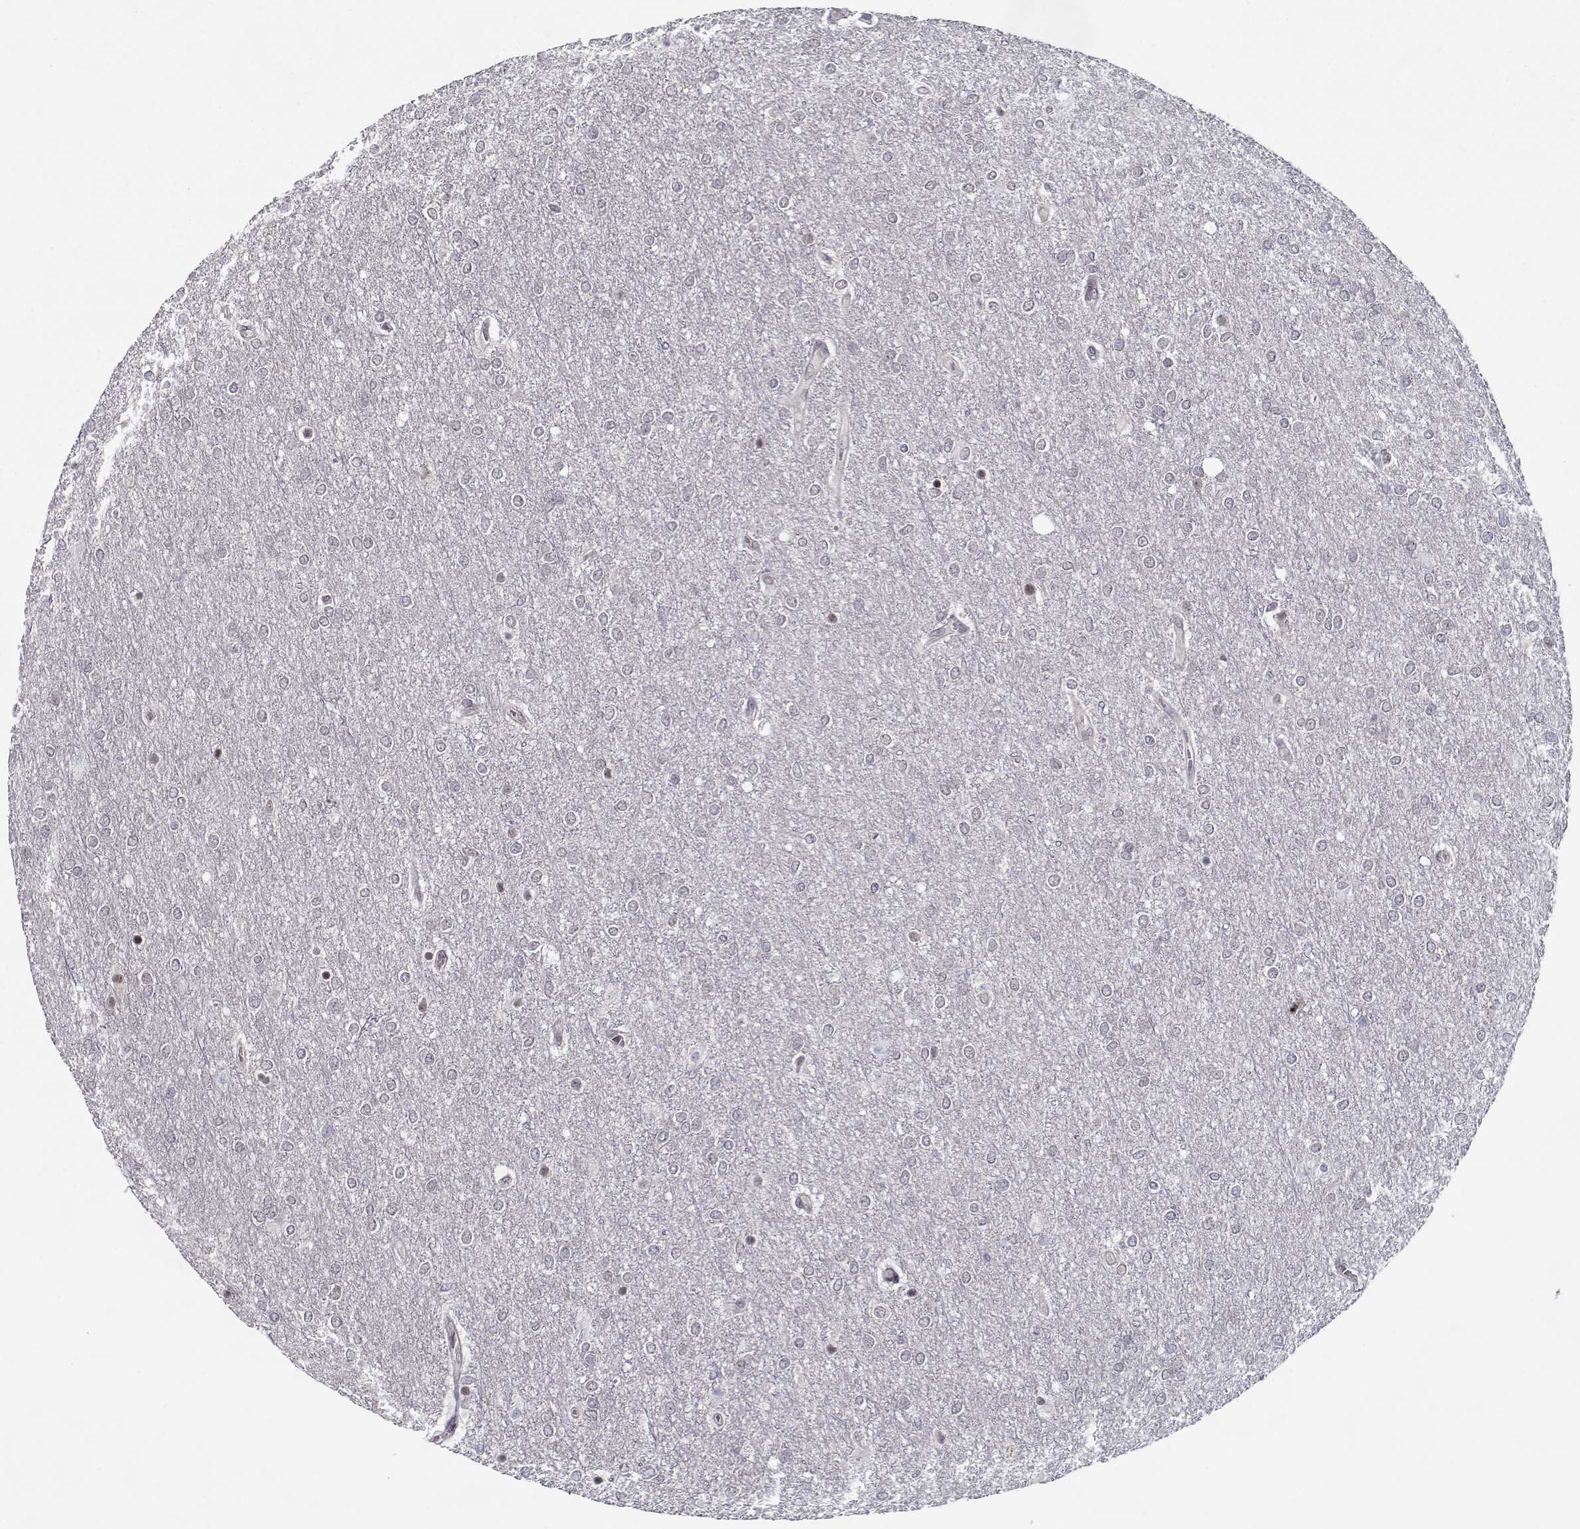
{"staining": {"intensity": "negative", "quantity": "none", "location": "none"}, "tissue": "glioma", "cell_type": "Tumor cells", "image_type": "cancer", "snomed": [{"axis": "morphology", "description": "Glioma, malignant, High grade"}, {"axis": "topography", "description": "Brain"}], "caption": "Tumor cells are negative for protein expression in human glioma.", "gene": "TESPA1", "patient": {"sex": "female", "age": 61}}